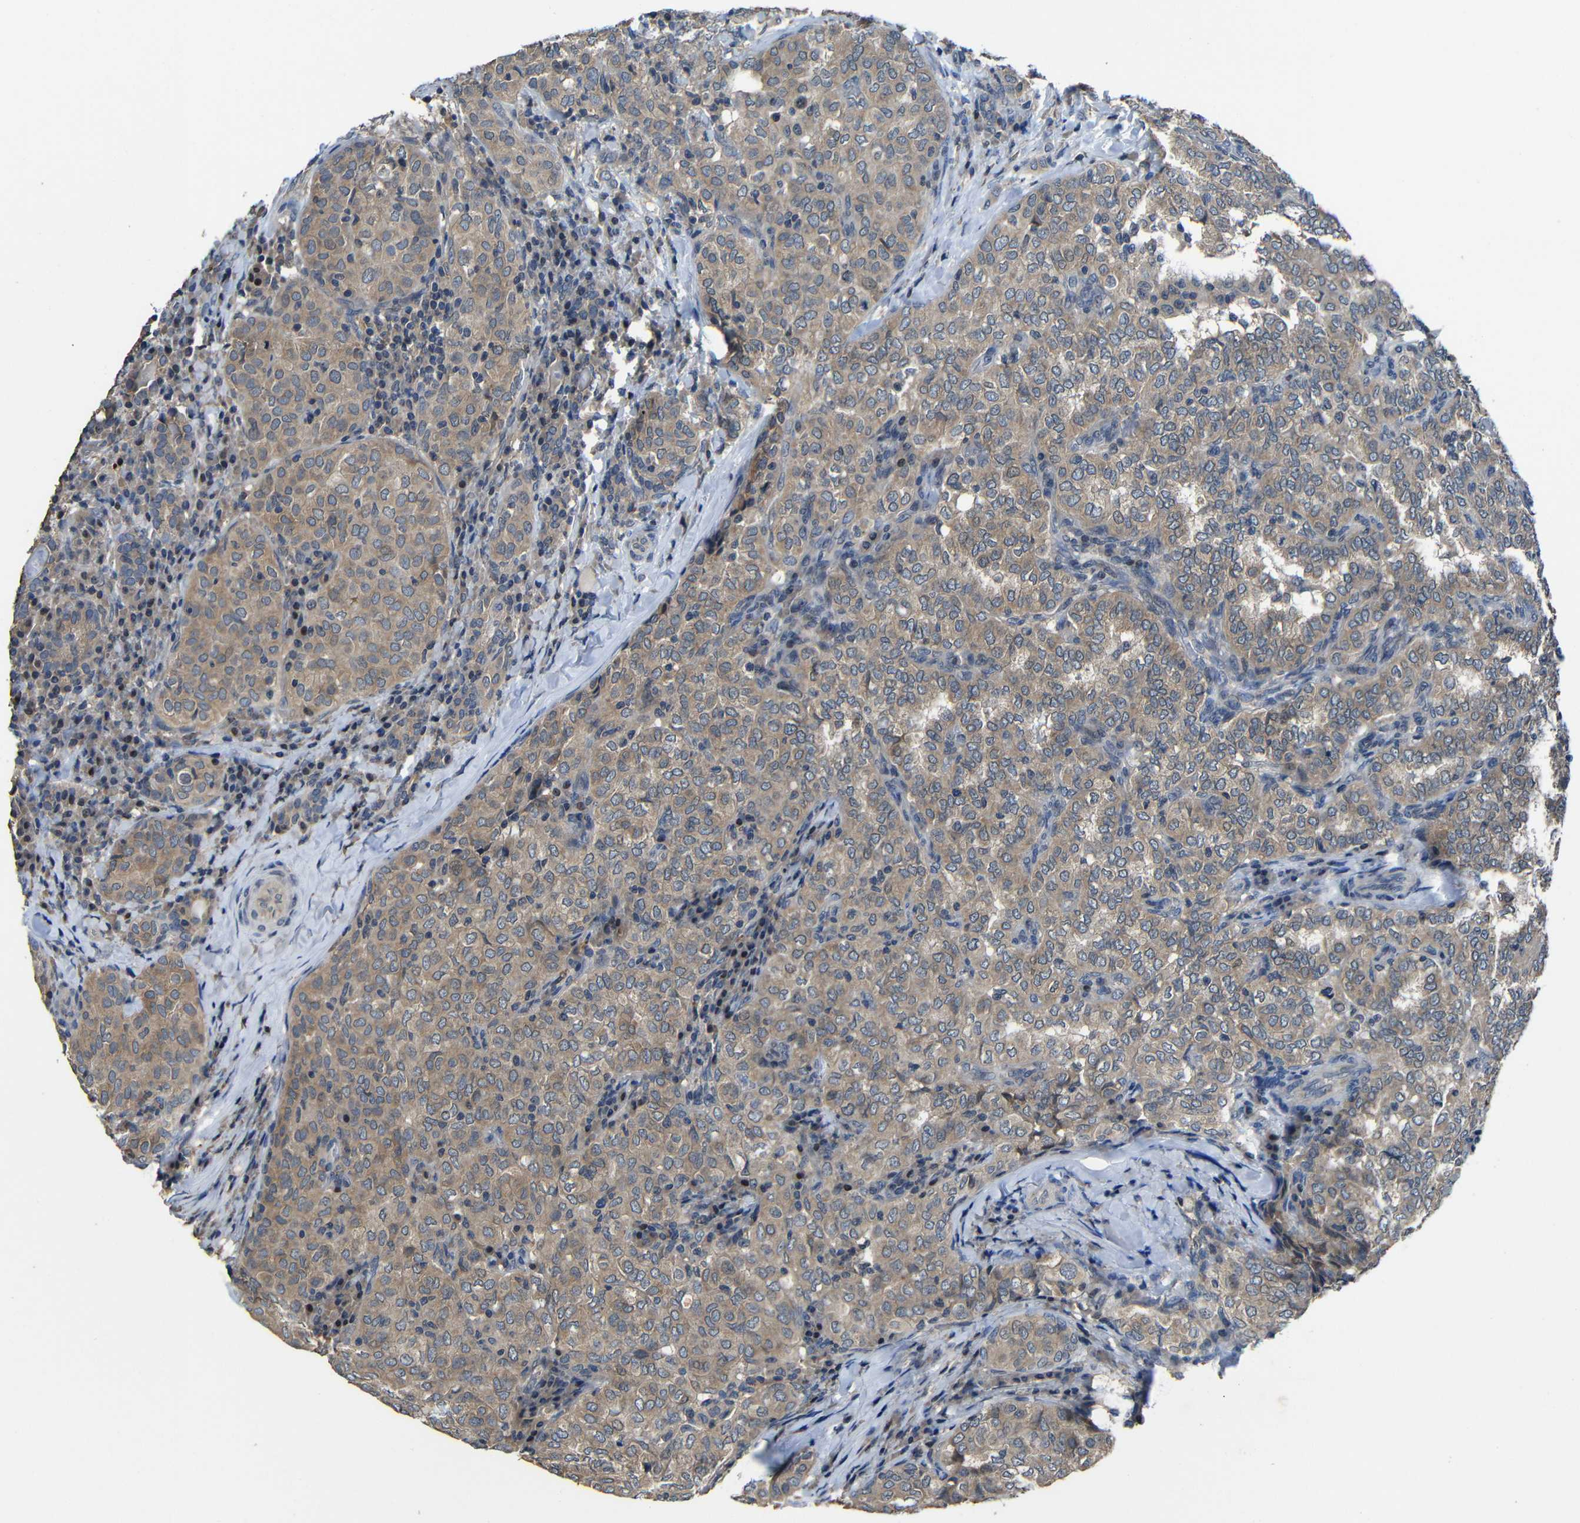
{"staining": {"intensity": "weak", "quantity": ">75%", "location": "cytoplasmic/membranous"}, "tissue": "thyroid cancer", "cell_type": "Tumor cells", "image_type": "cancer", "snomed": [{"axis": "morphology", "description": "Papillary adenocarcinoma, NOS"}, {"axis": "topography", "description": "Thyroid gland"}], "caption": "A high-resolution histopathology image shows IHC staining of thyroid cancer (papillary adenocarcinoma), which shows weak cytoplasmic/membranous expression in about >75% of tumor cells.", "gene": "C6orf89", "patient": {"sex": "female", "age": 30}}